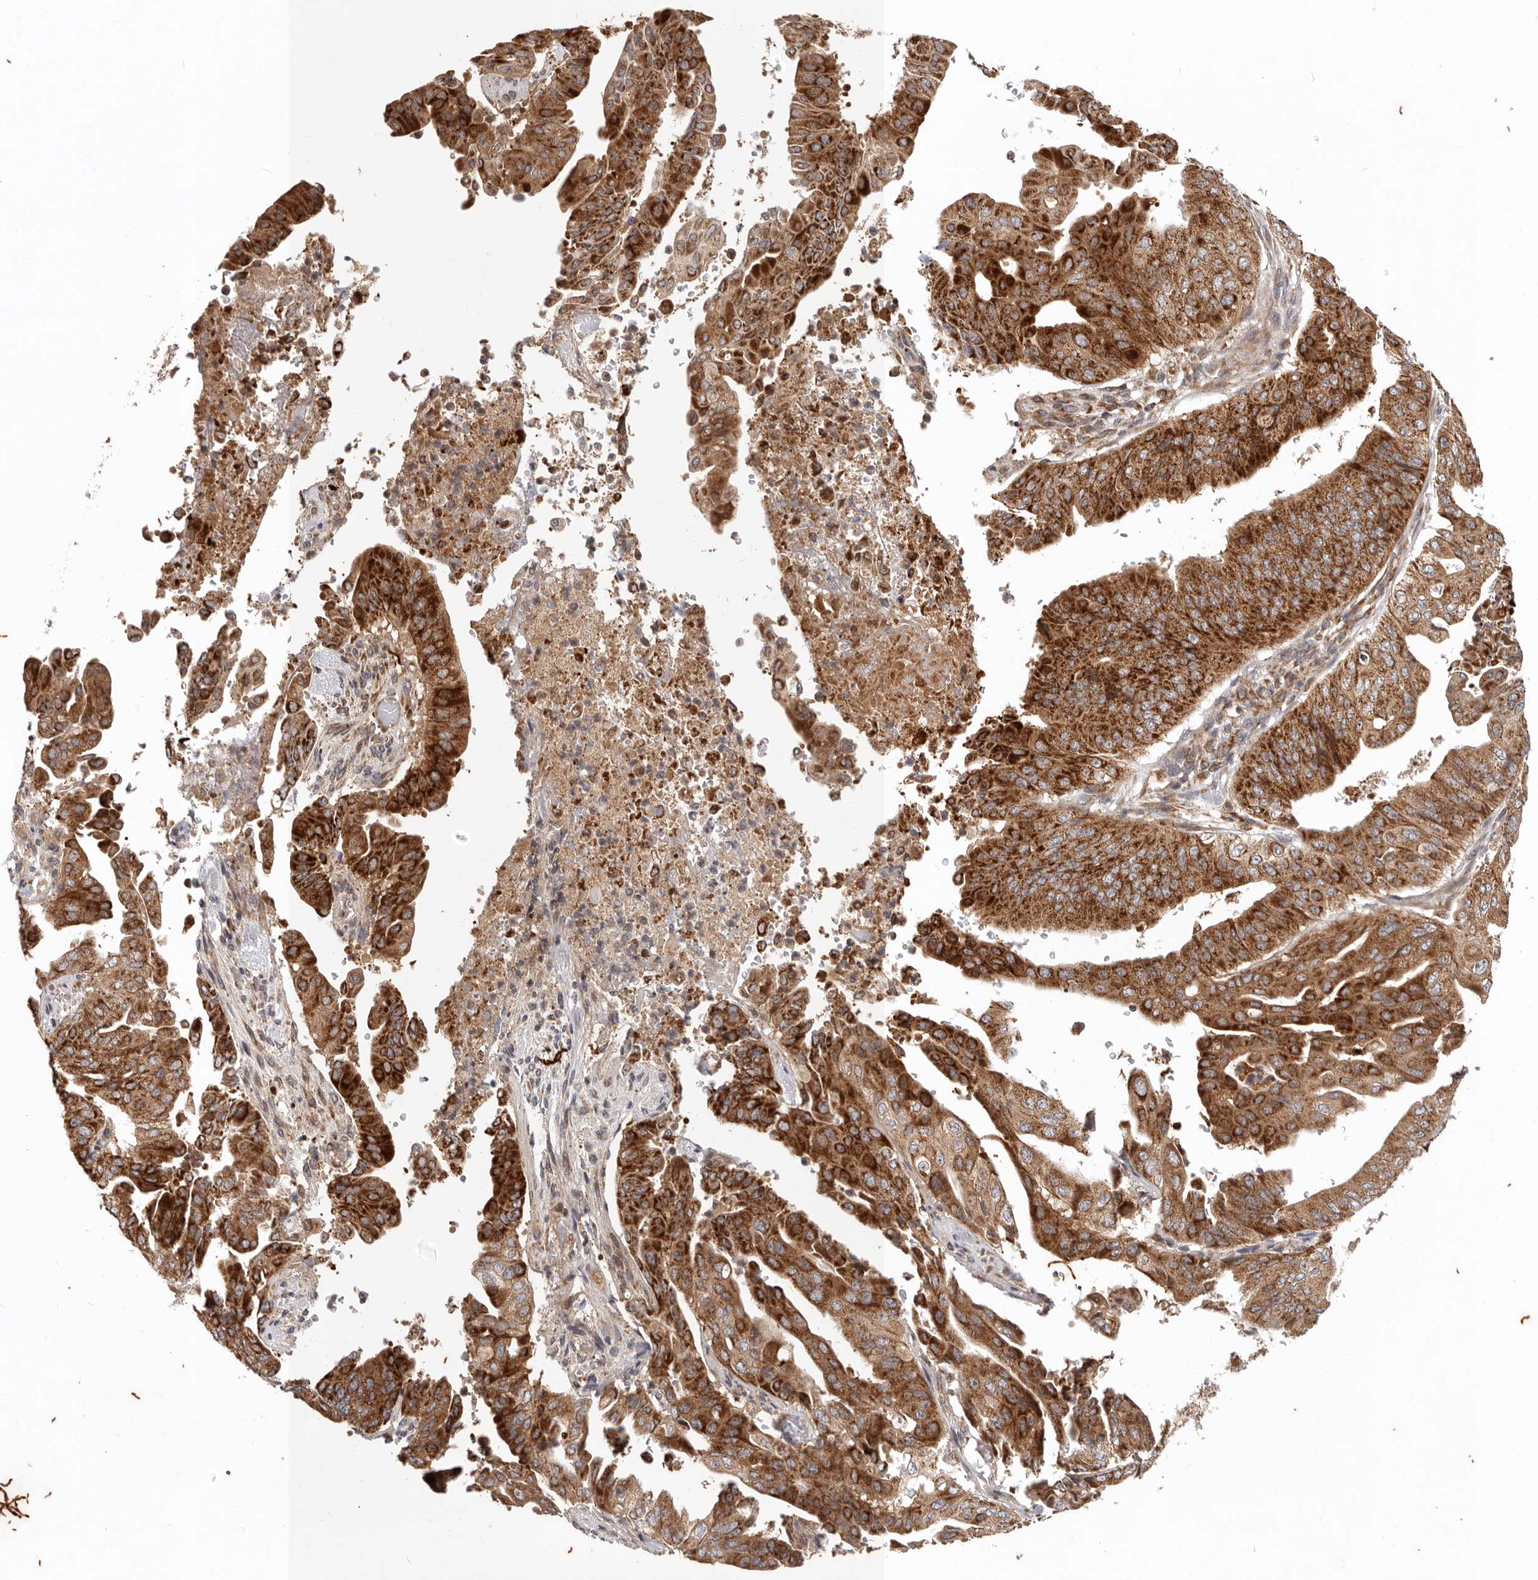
{"staining": {"intensity": "strong", "quantity": ">75%", "location": "cytoplasmic/membranous"}, "tissue": "pancreatic cancer", "cell_type": "Tumor cells", "image_type": "cancer", "snomed": [{"axis": "morphology", "description": "Adenocarcinoma, NOS"}, {"axis": "topography", "description": "Pancreas"}], "caption": "Tumor cells demonstrate high levels of strong cytoplasmic/membranous staining in about >75% of cells in pancreatic cancer (adenocarcinoma). The protein is stained brown, and the nuclei are stained in blue (DAB (3,3'-diaminobenzidine) IHC with brightfield microscopy, high magnification).", "gene": "MRPS10", "patient": {"sex": "female", "age": 77}}